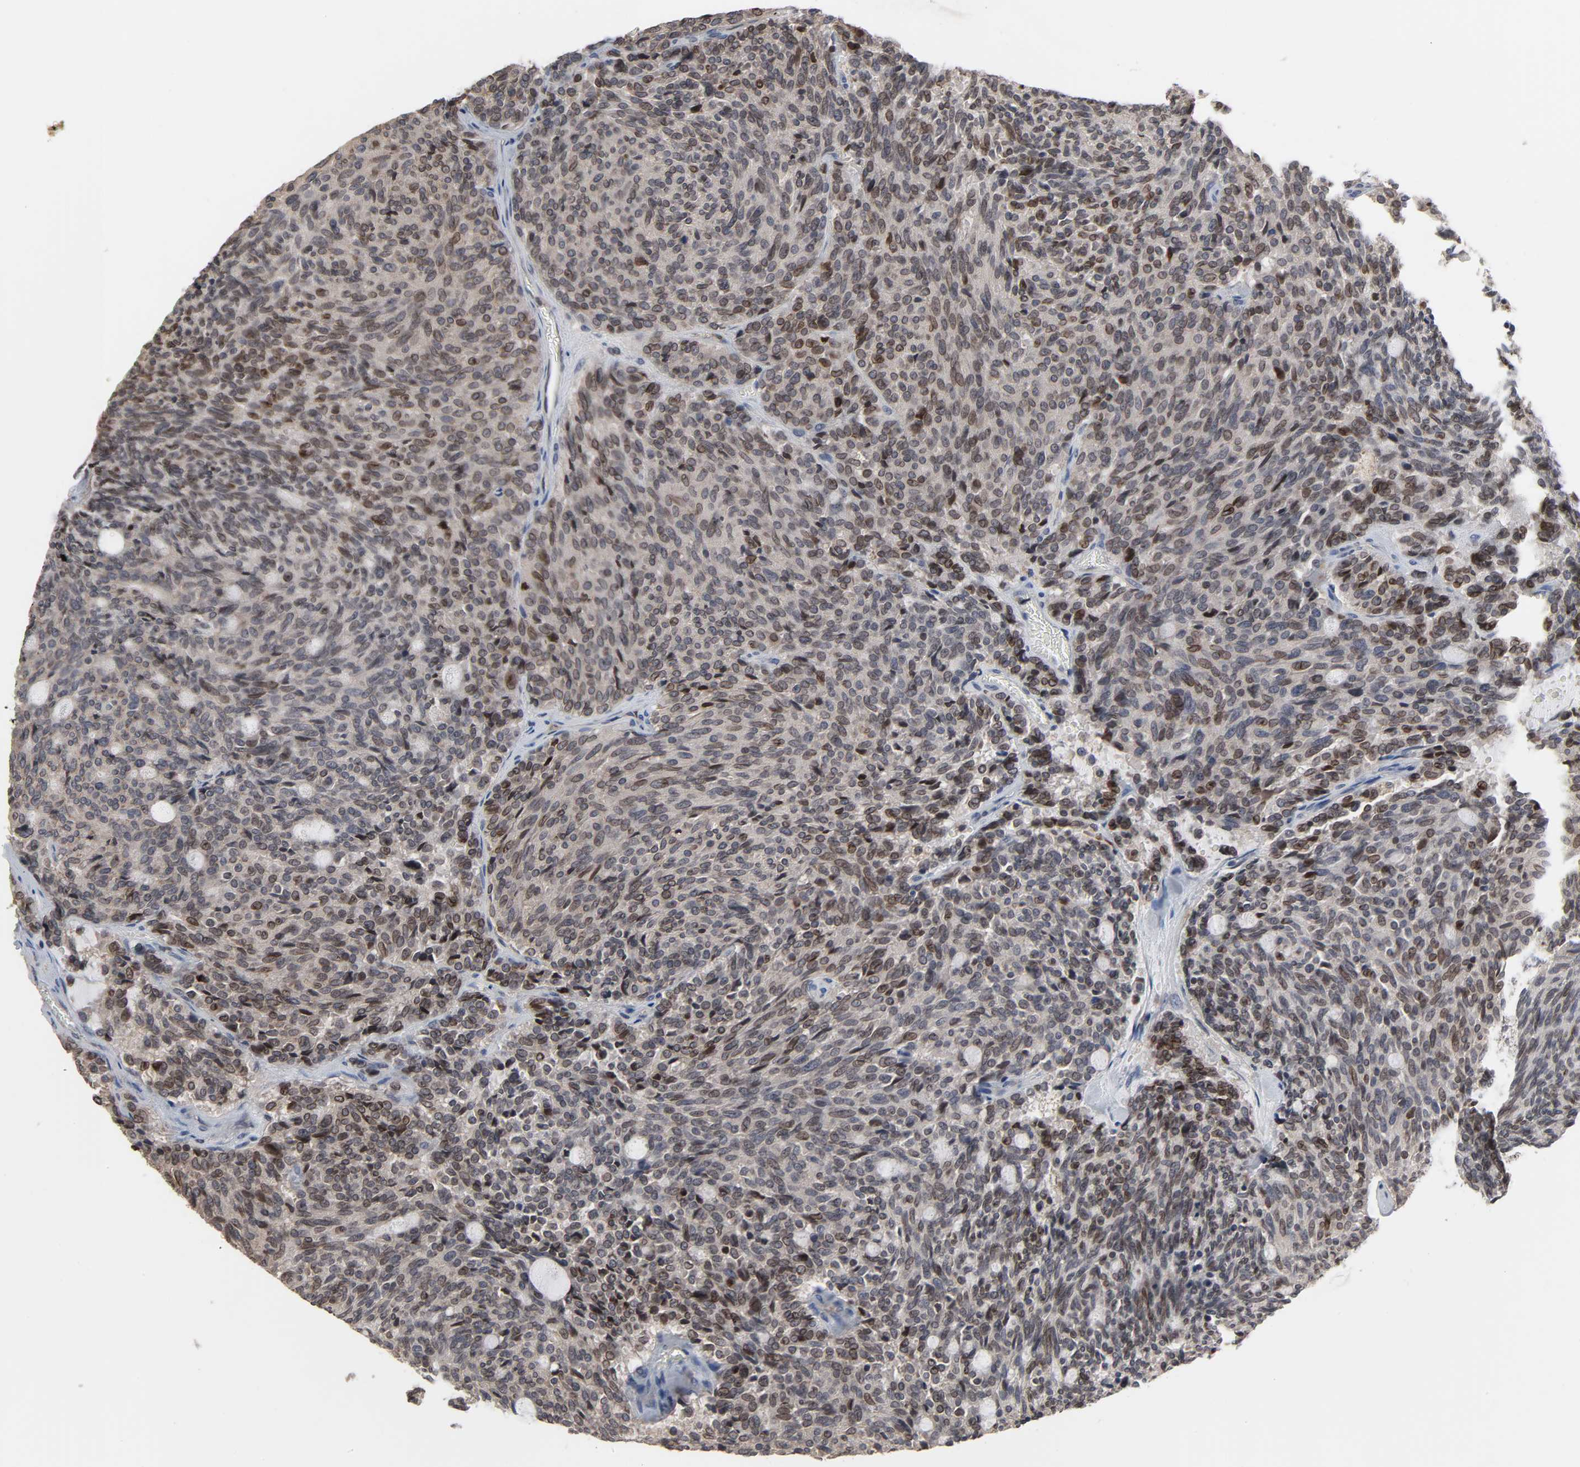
{"staining": {"intensity": "moderate", "quantity": "25%-75%", "location": "cytoplasmic/membranous,nuclear"}, "tissue": "carcinoid", "cell_type": "Tumor cells", "image_type": "cancer", "snomed": [{"axis": "morphology", "description": "Carcinoid, malignant, NOS"}, {"axis": "topography", "description": "Pancreas"}], "caption": "A photomicrograph showing moderate cytoplasmic/membranous and nuclear staining in about 25%-75% of tumor cells in carcinoid (malignant), as visualized by brown immunohistochemical staining.", "gene": "CCDC175", "patient": {"sex": "female", "age": 54}}